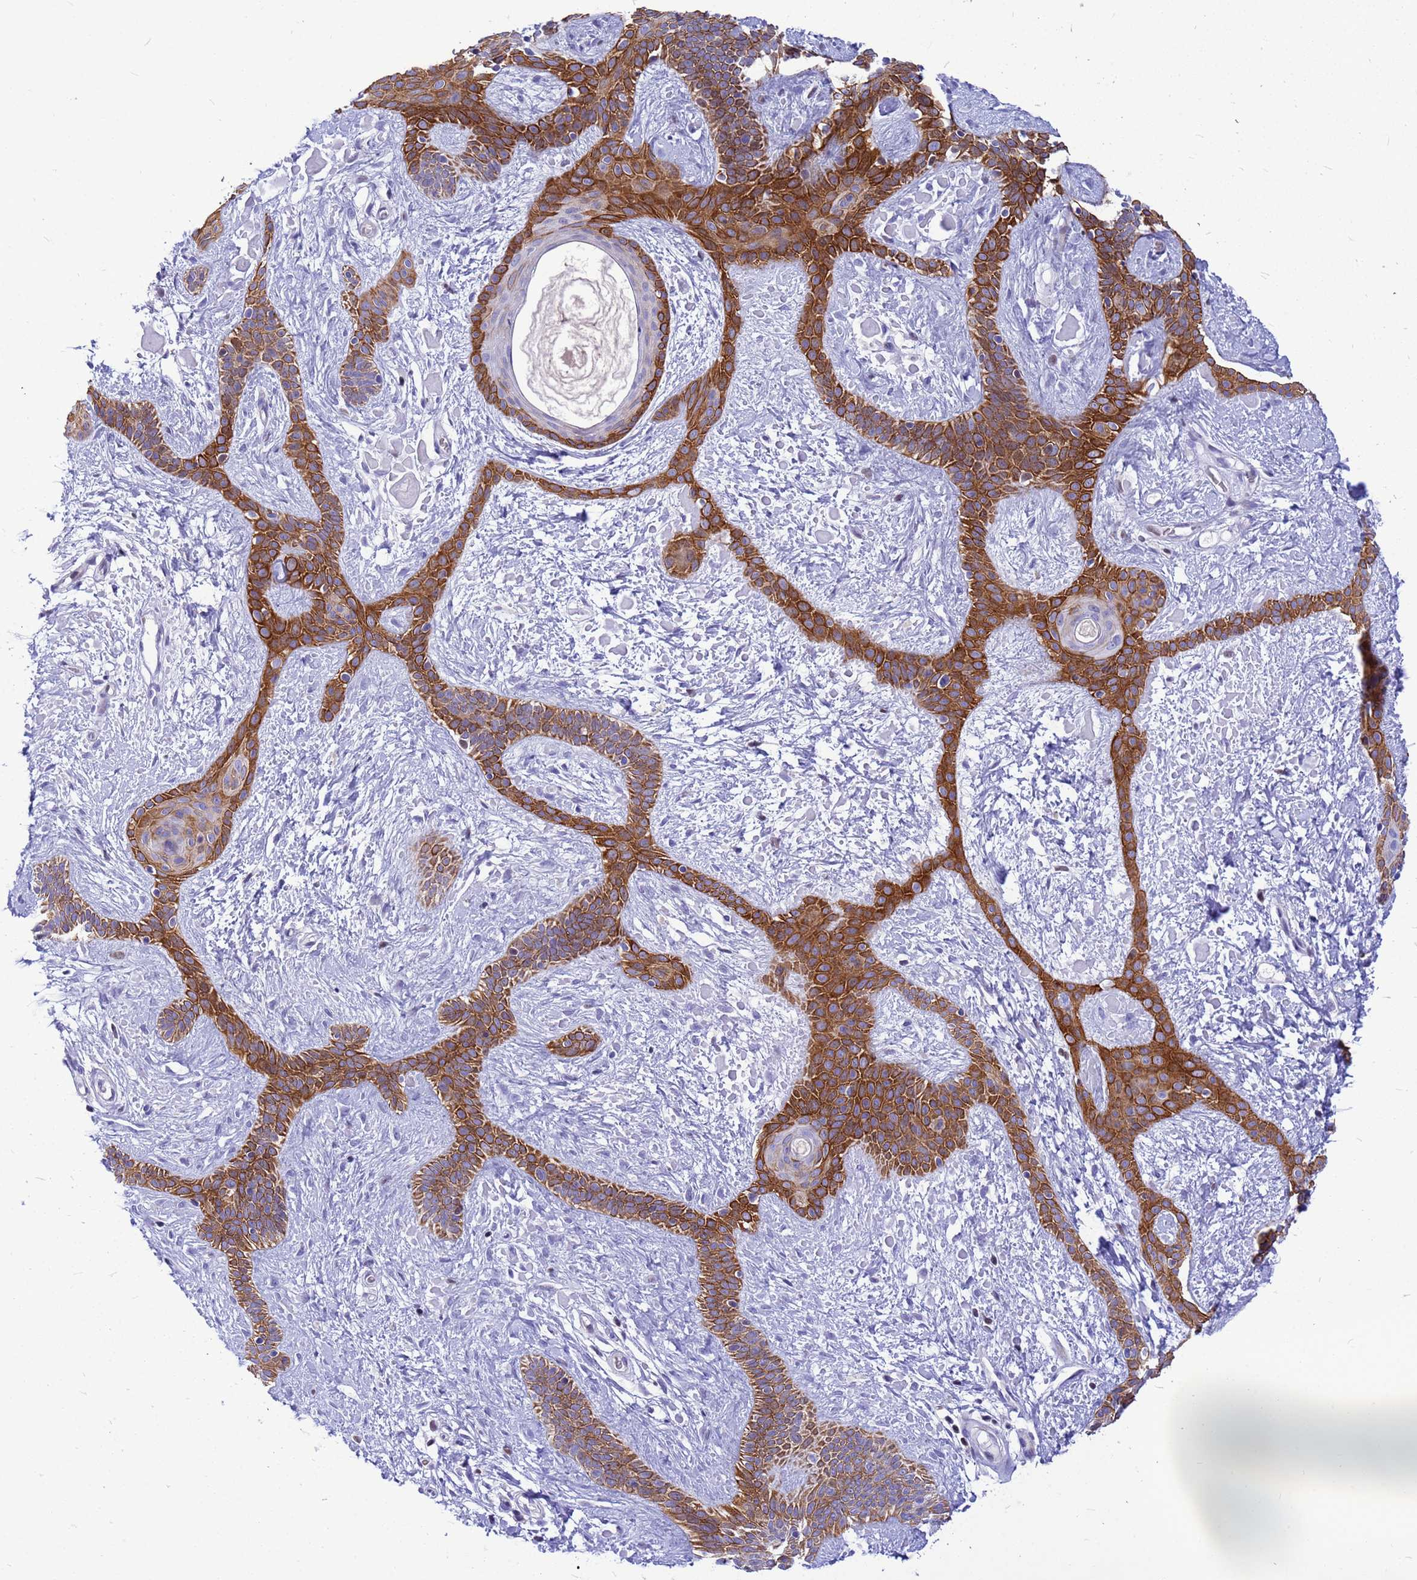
{"staining": {"intensity": "strong", "quantity": ">75%", "location": "cytoplasmic/membranous"}, "tissue": "skin cancer", "cell_type": "Tumor cells", "image_type": "cancer", "snomed": [{"axis": "morphology", "description": "Basal cell carcinoma"}, {"axis": "topography", "description": "Skin"}], "caption": "Skin basal cell carcinoma was stained to show a protein in brown. There is high levels of strong cytoplasmic/membranous positivity in approximately >75% of tumor cells.", "gene": "ADAMTS7", "patient": {"sex": "male", "age": 78}}